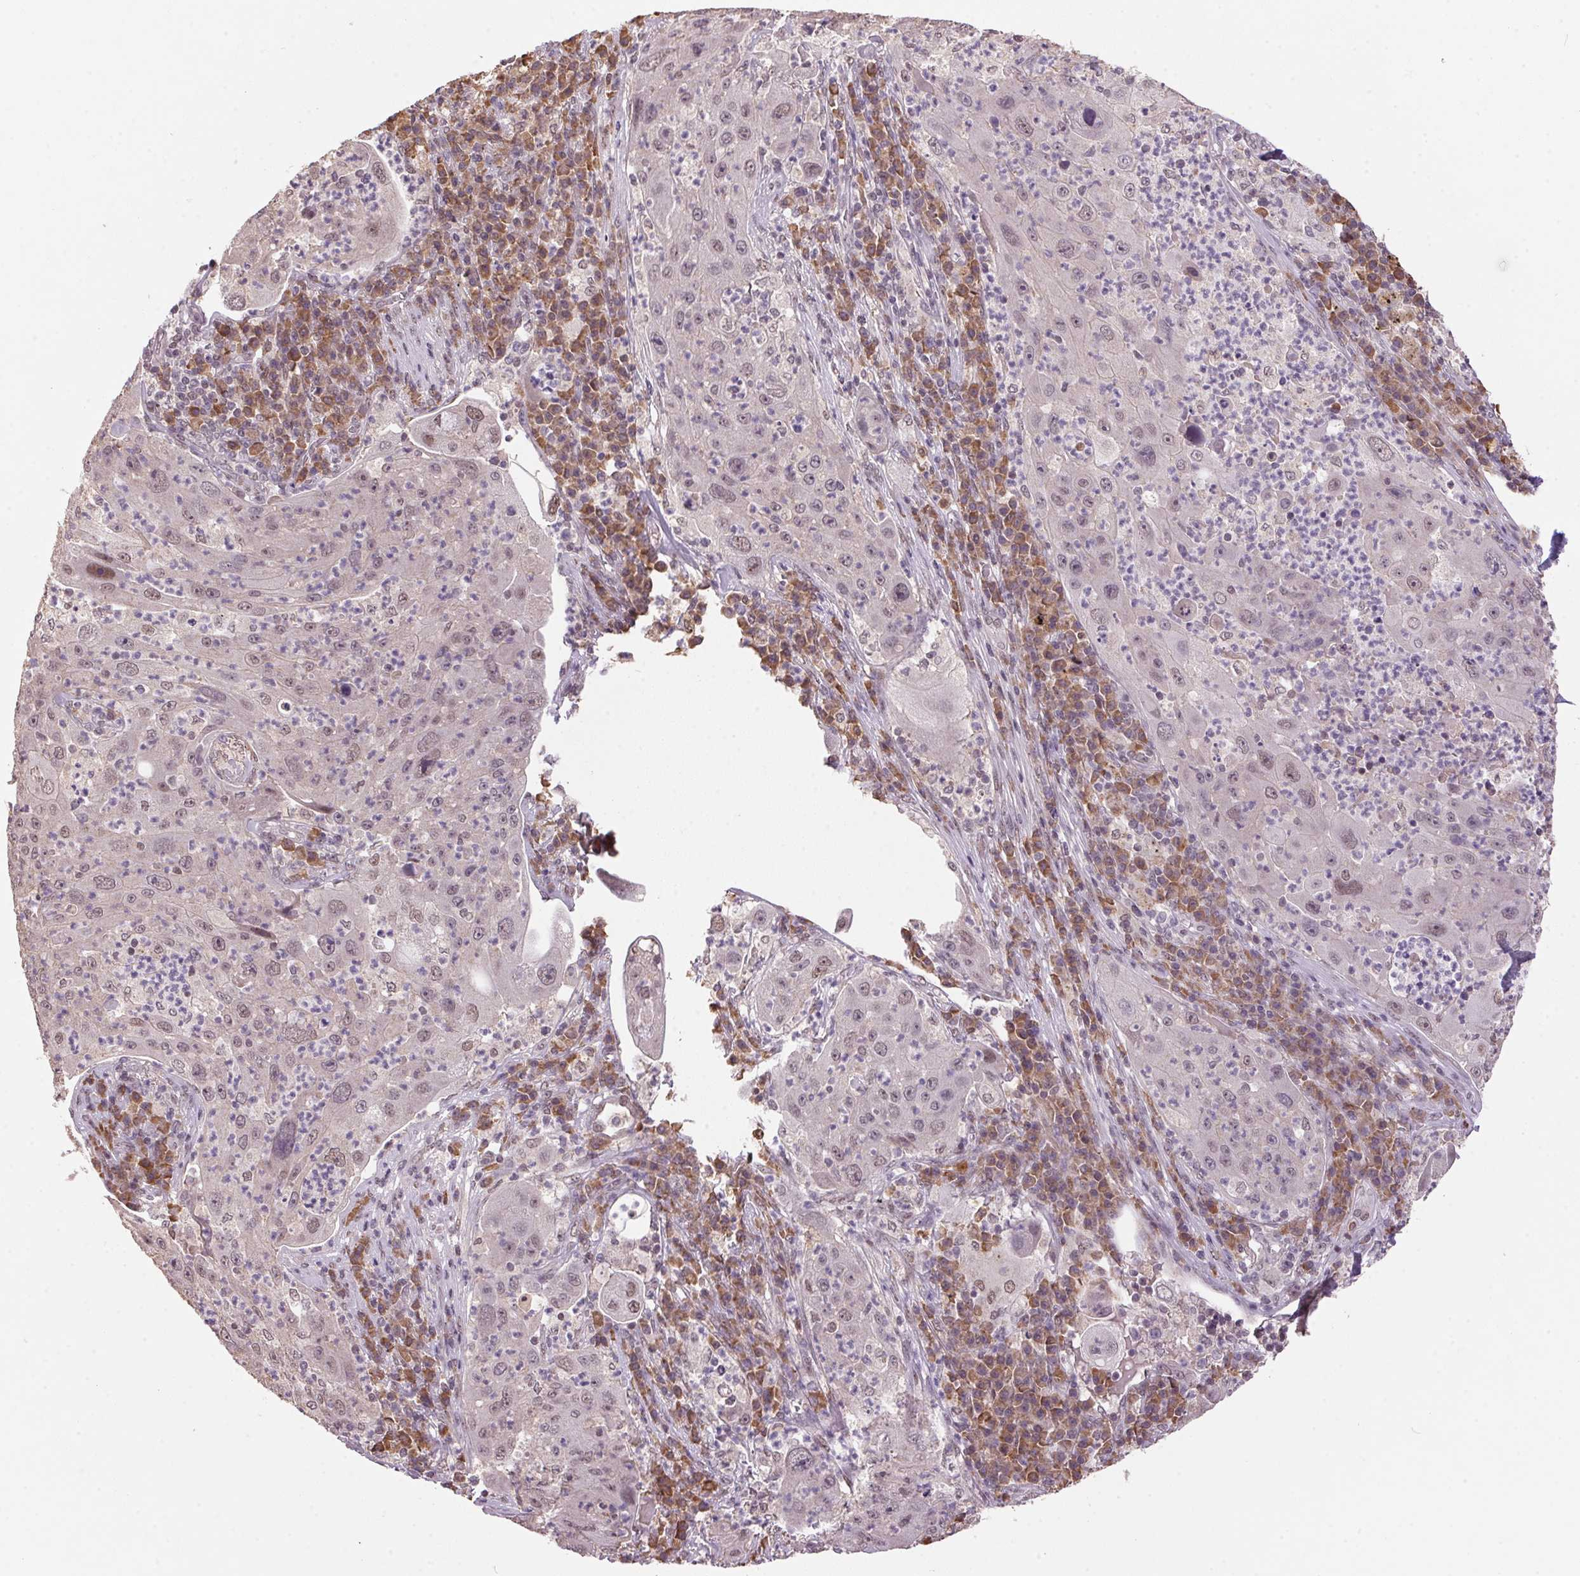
{"staining": {"intensity": "weak", "quantity": "25%-75%", "location": "nuclear"}, "tissue": "lung cancer", "cell_type": "Tumor cells", "image_type": "cancer", "snomed": [{"axis": "morphology", "description": "Squamous cell carcinoma, NOS"}, {"axis": "topography", "description": "Lung"}], "caption": "Weak nuclear protein staining is identified in approximately 25%-75% of tumor cells in lung squamous cell carcinoma.", "gene": "ZBTB4", "patient": {"sex": "female", "age": 59}}